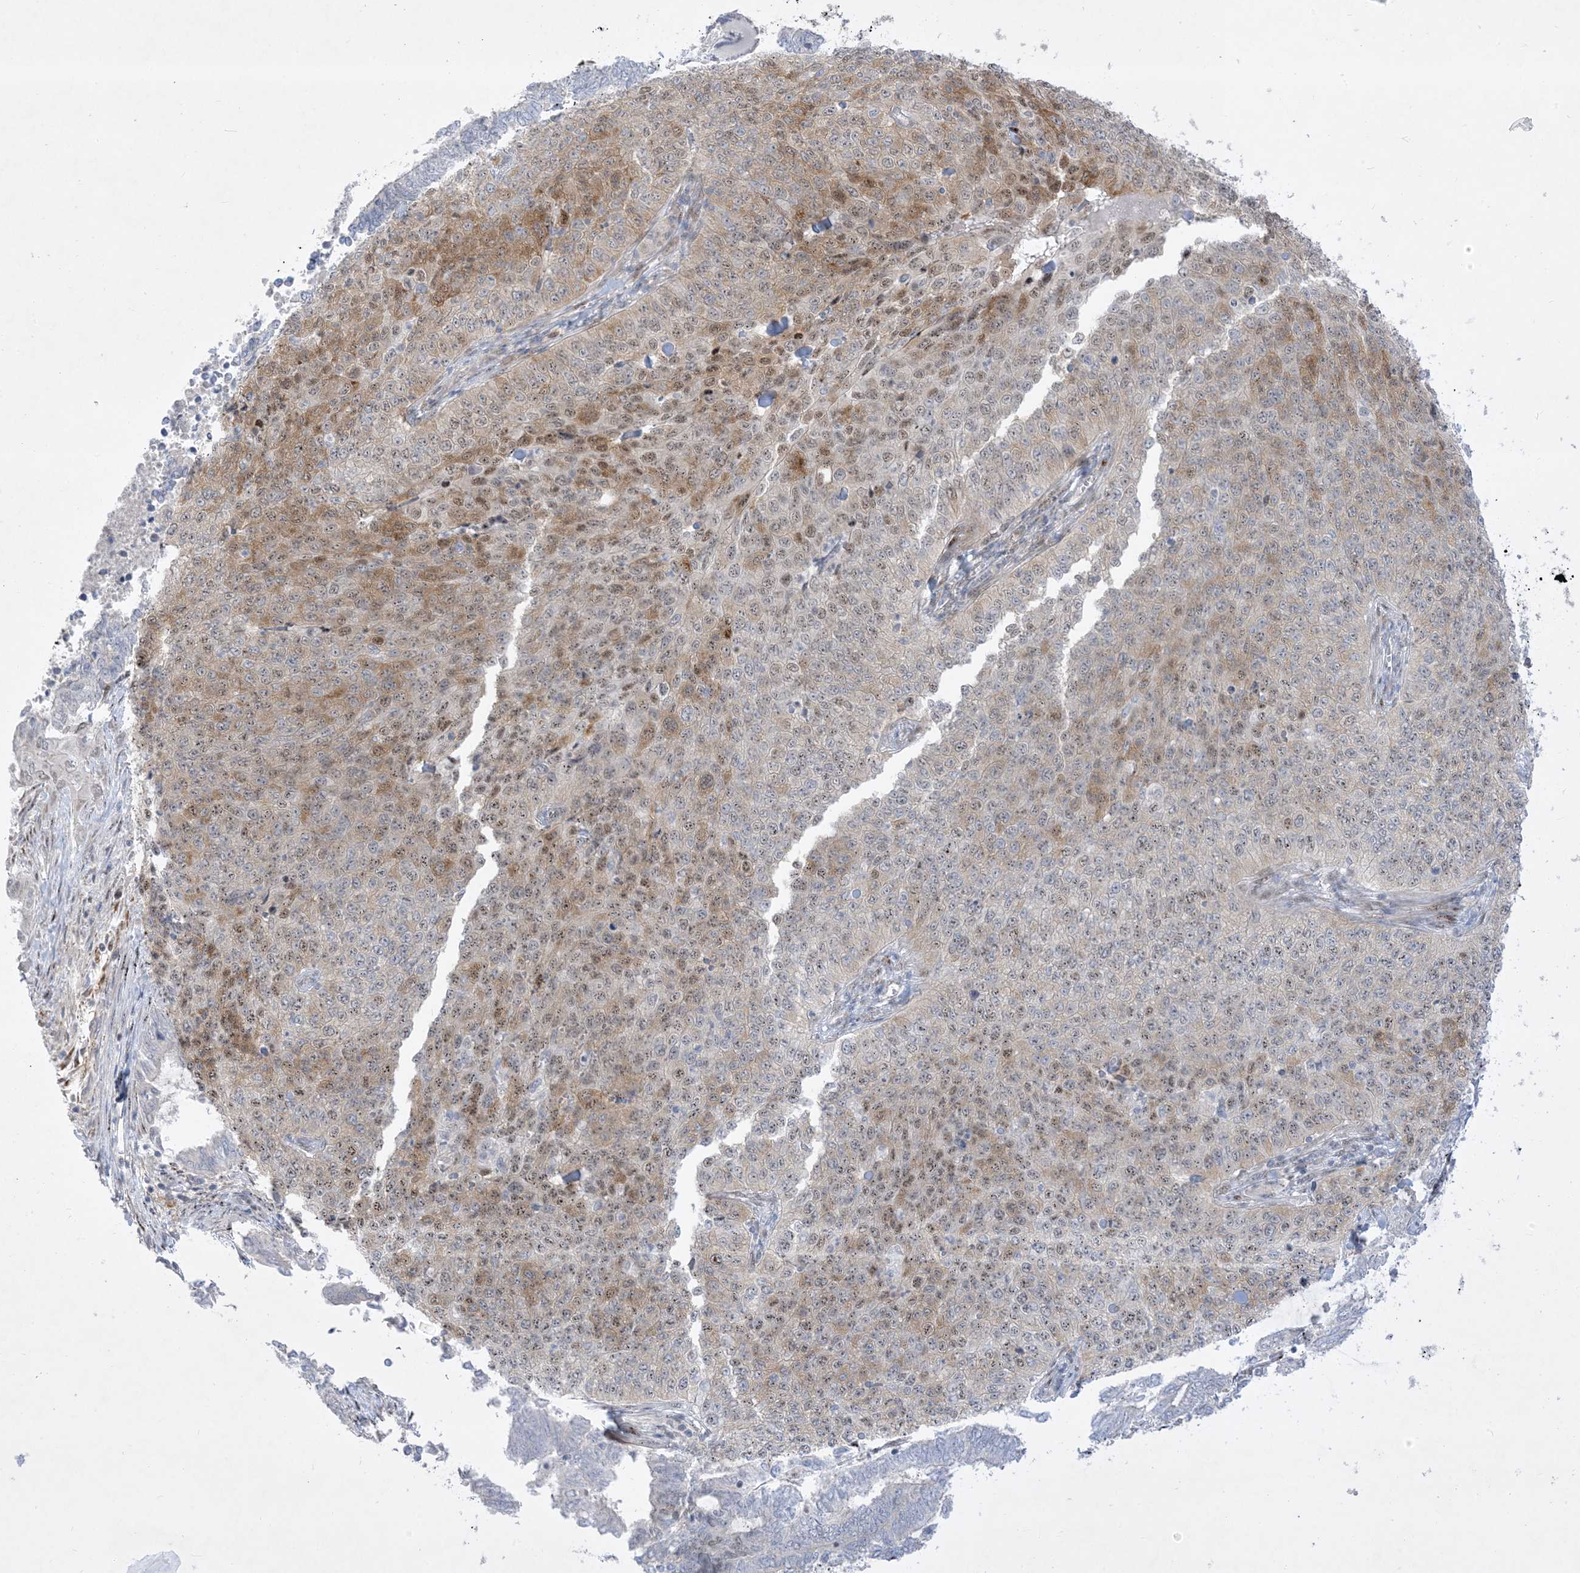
{"staining": {"intensity": "moderate", "quantity": "25%-75%", "location": "cytoplasmic/membranous,nuclear"}, "tissue": "cervical cancer", "cell_type": "Tumor cells", "image_type": "cancer", "snomed": [{"axis": "morphology", "description": "Squamous cell carcinoma, NOS"}, {"axis": "topography", "description": "Cervix"}], "caption": "Tumor cells exhibit medium levels of moderate cytoplasmic/membranous and nuclear expression in about 25%-75% of cells in human cervical squamous cell carcinoma.", "gene": "BHLHE40", "patient": {"sex": "female", "age": 35}}